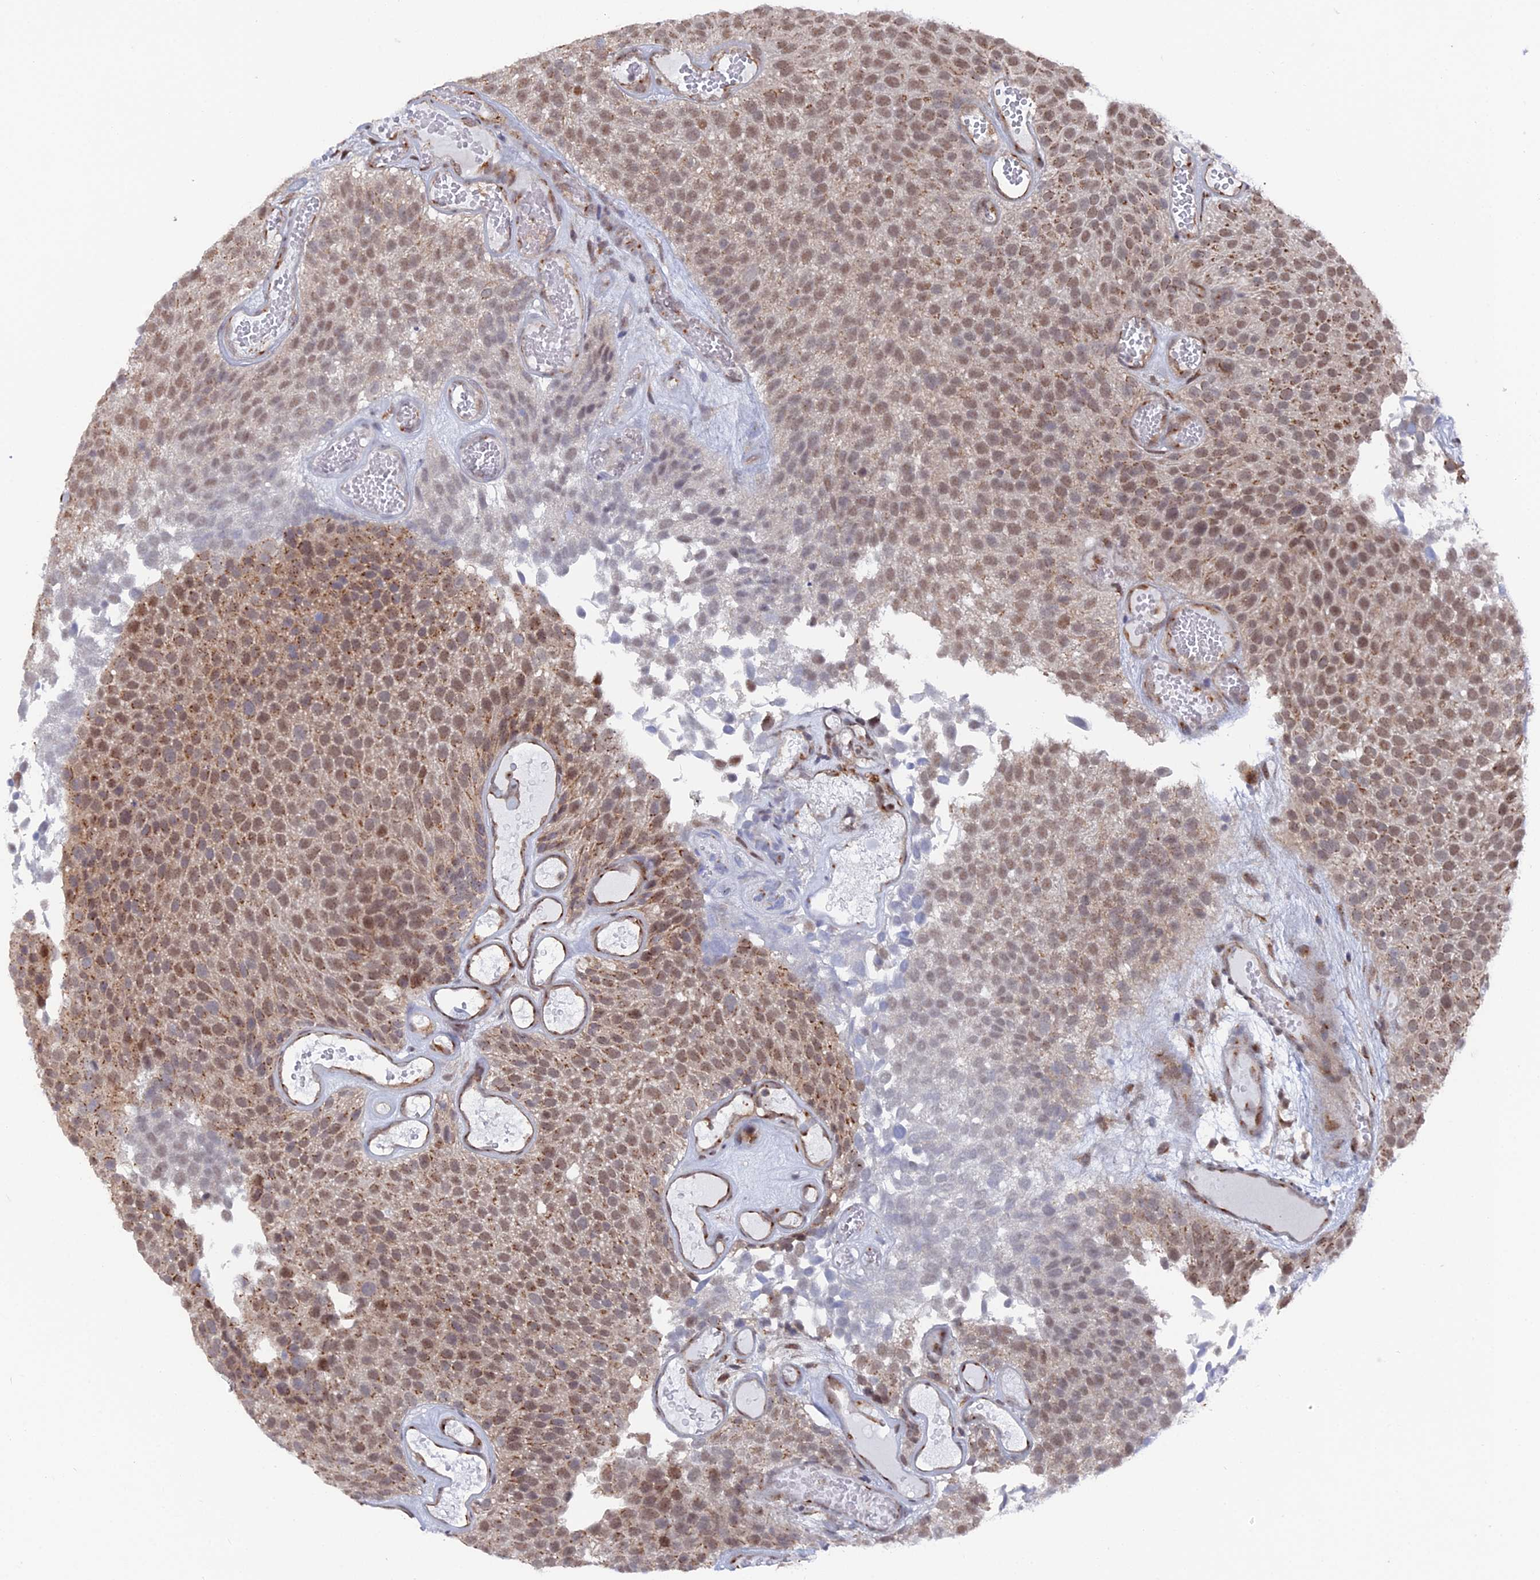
{"staining": {"intensity": "moderate", "quantity": ">75%", "location": "cytoplasmic/membranous,nuclear"}, "tissue": "urothelial cancer", "cell_type": "Tumor cells", "image_type": "cancer", "snomed": [{"axis": "morphology", "description": "Urothelial carcinoma, Low grade"}, {"axis": "topography", "description": "Urinary bladder"}], "caption": "Human urothelial cancer stained for a protein (brown) reveals moderate cytoplasmic/membranous and nuclear positive staining in approximately >75% of tumor cells.", "gene": "FHIP2A", "patient": {"sex": "male", "age": 89}}